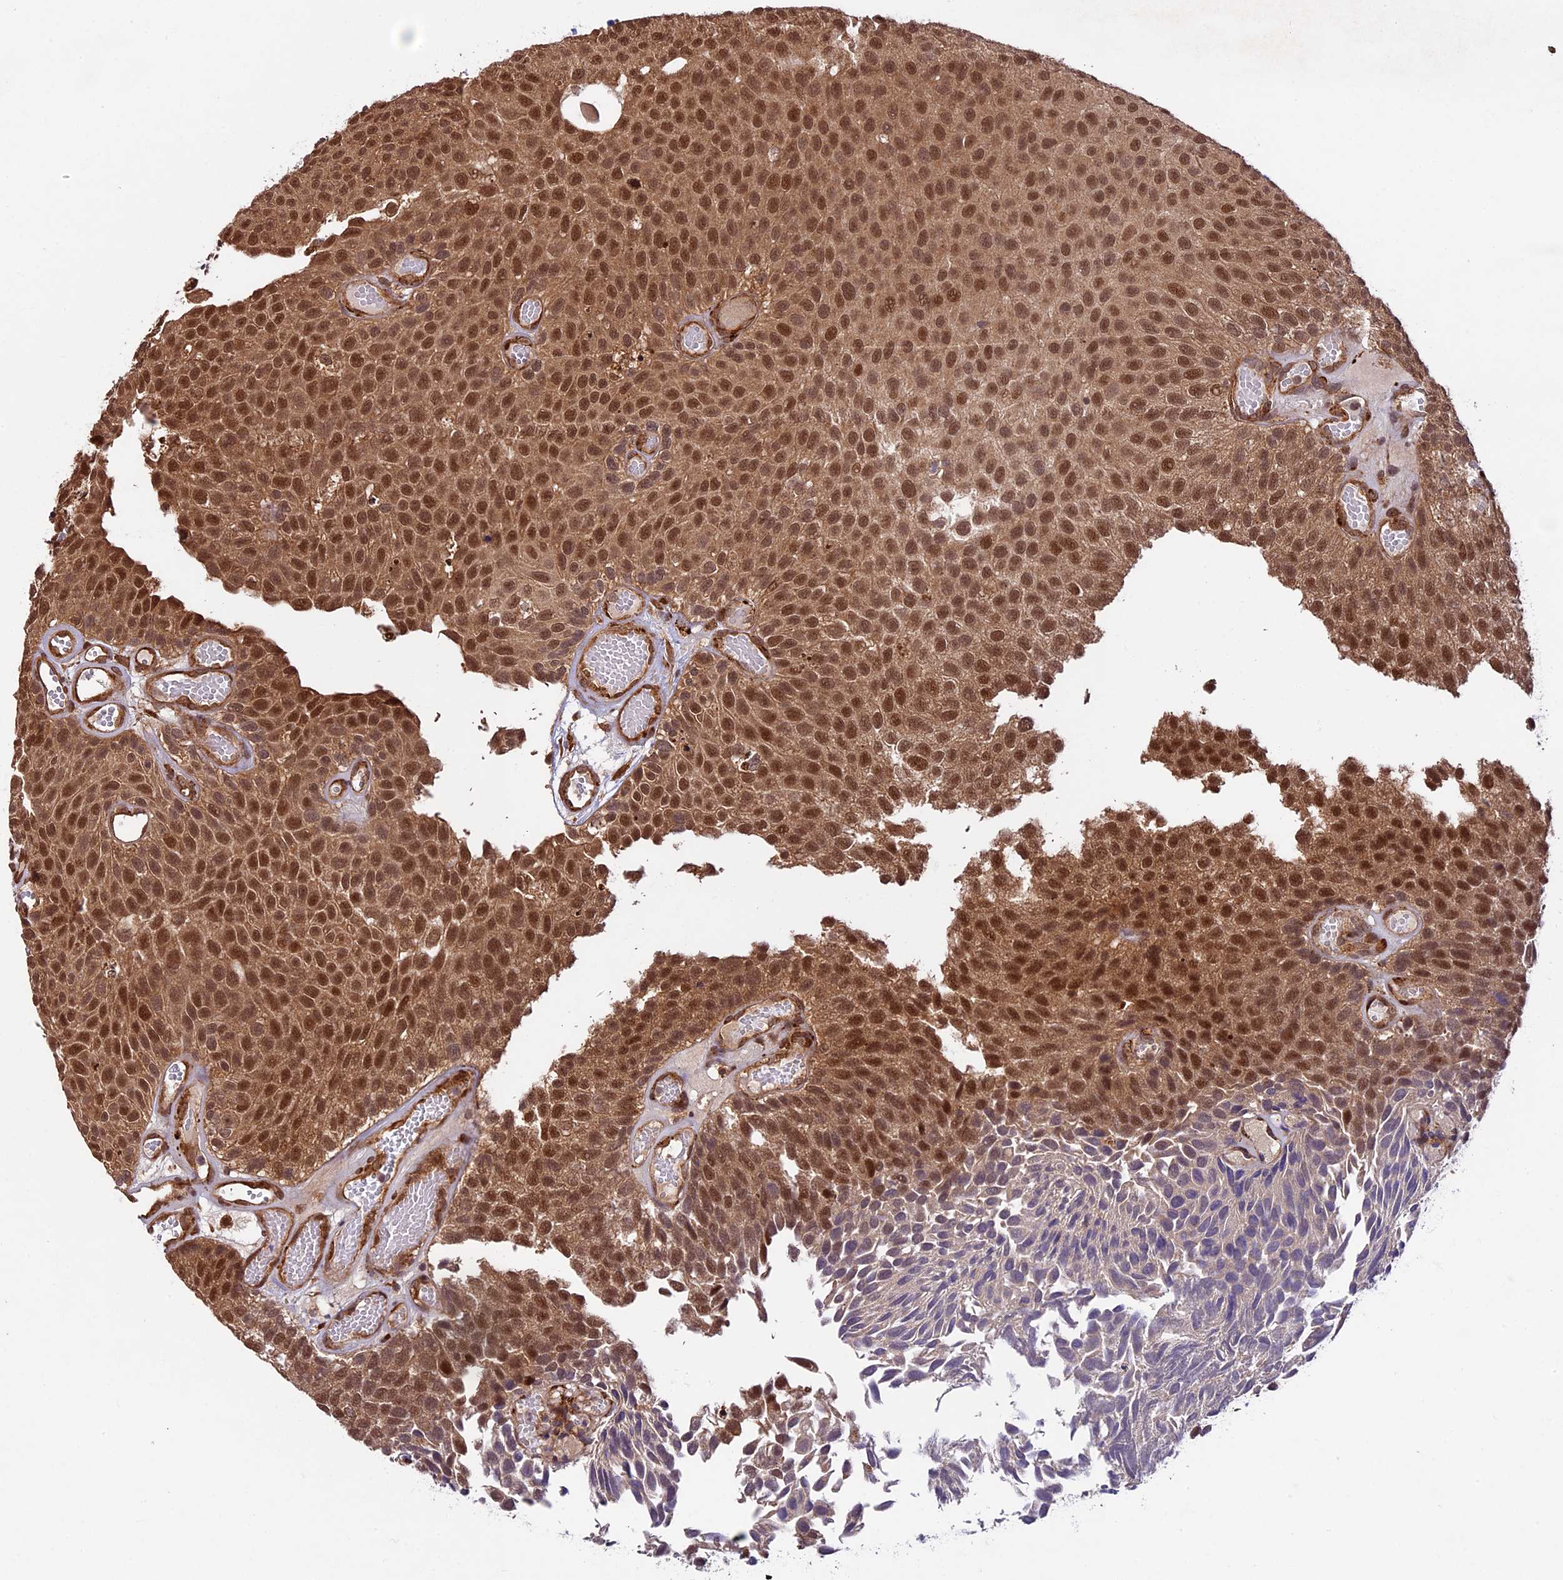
{"staining": {"intensity": "strong", "quantity": ">75%", "location": "cytoplasmic/membranous,nuclear"}, "tissue": "urothelial cancer", "cell_type": "Tumor cells", "image_type": "cancer", "snomed": [{"axis": "morphology", "description": "Urothelial carcinoma, Low grade"}, {"axis": "topography", "description": "Urinary bladder"}], "caption": "Strong cytoplasmic/membranous and nuclear positivity for a protein is identified in about >75% of tumor cells of urothelial cancer using immunohistochemistry (IHC).", "gene": "LSM7", "patient": {"sex": "male", "age": 89}}